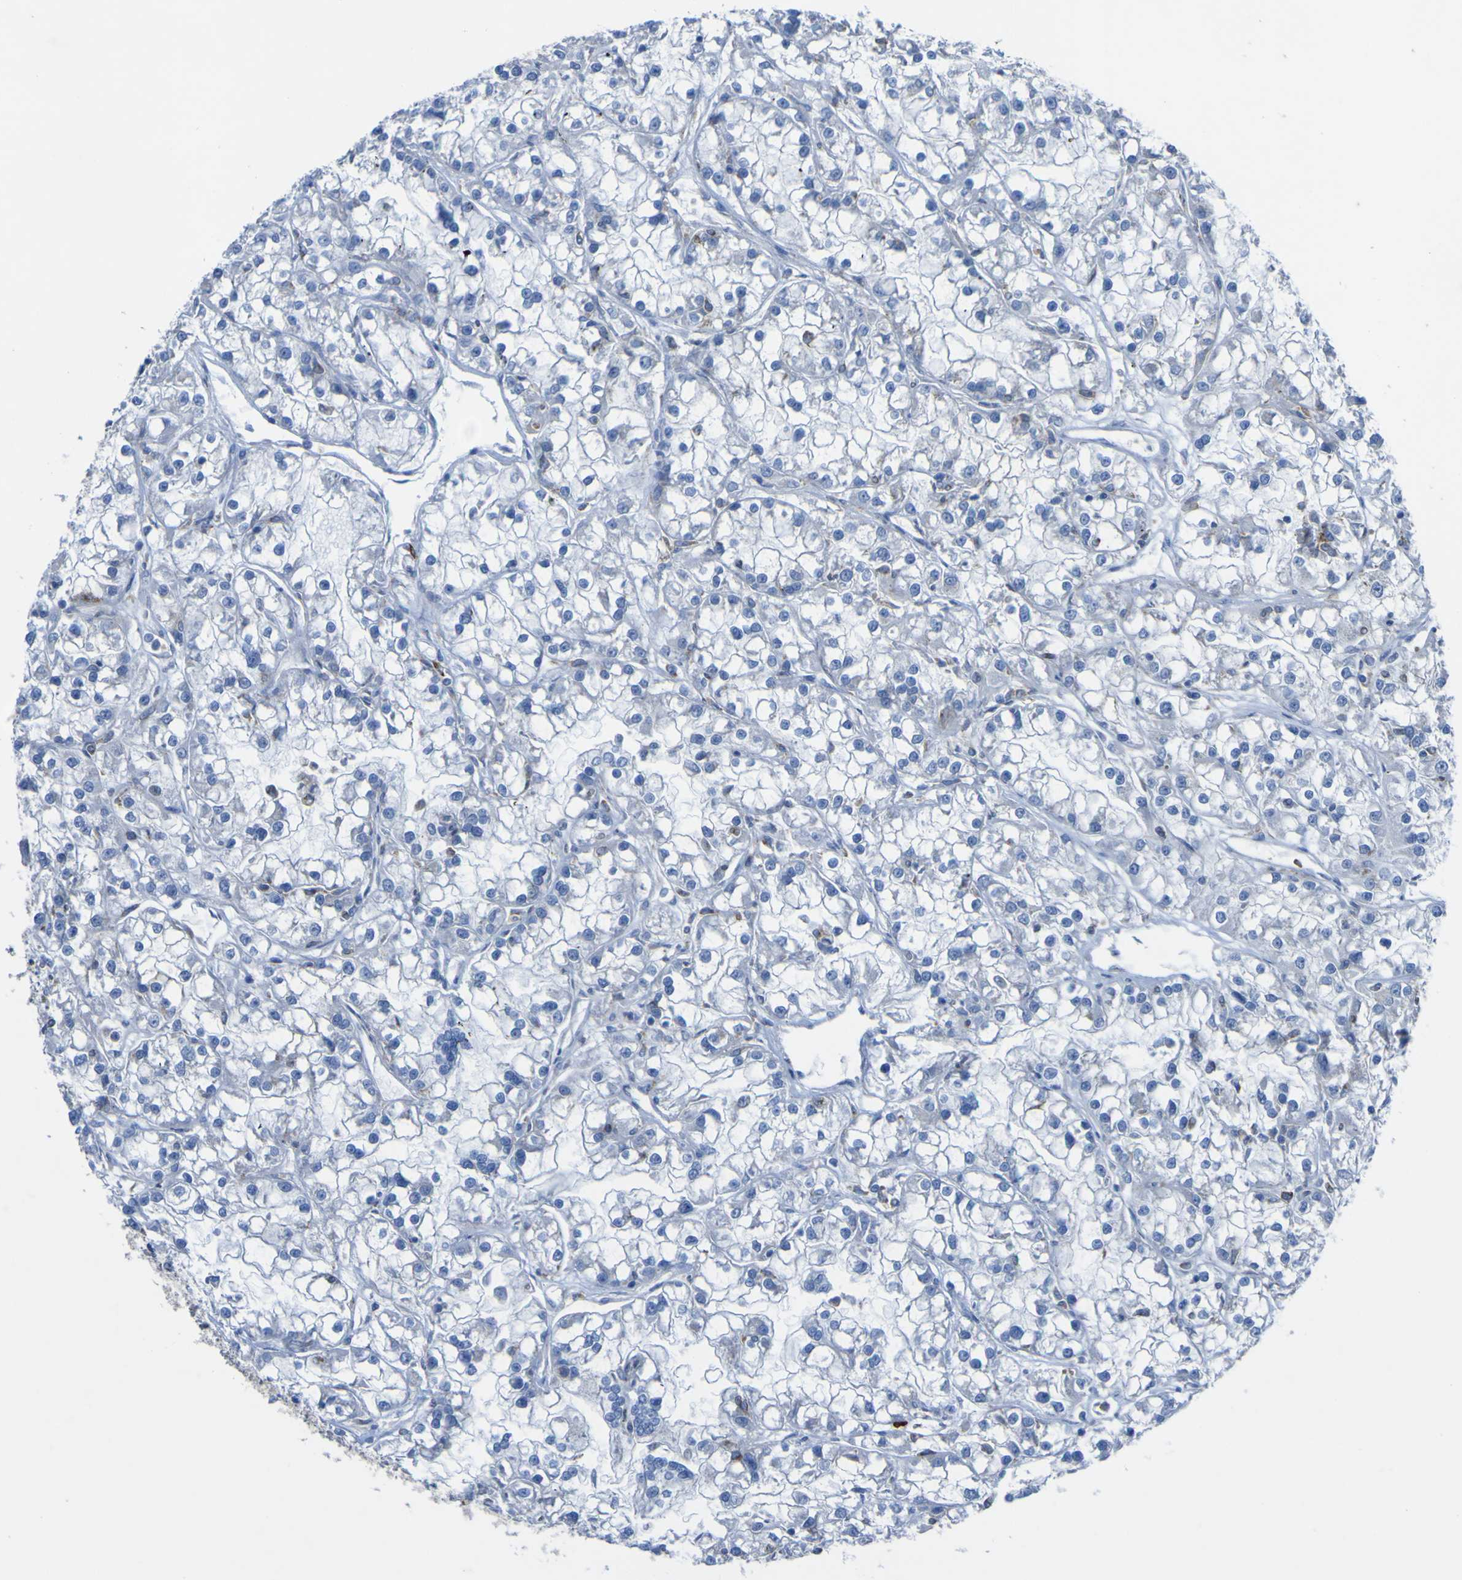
{"staining": {"intensity": "negative", "quantity": "none", "location": "none"}, "tissue": "renal cancer", "cell_type": "Tumor cells", "image_type": "cancer", "snomed": [{"axis": "morphology", "description": "Adenocarcinoma, NOS"}, {"axis": "topography", "description": "Kidney"}], "caption": "Immunohistochemistry of human renal adenocarcinoma reveals no staining in tumor cells.", "gene": "CST3", "patient": {"sex": "female", "age": 52}}